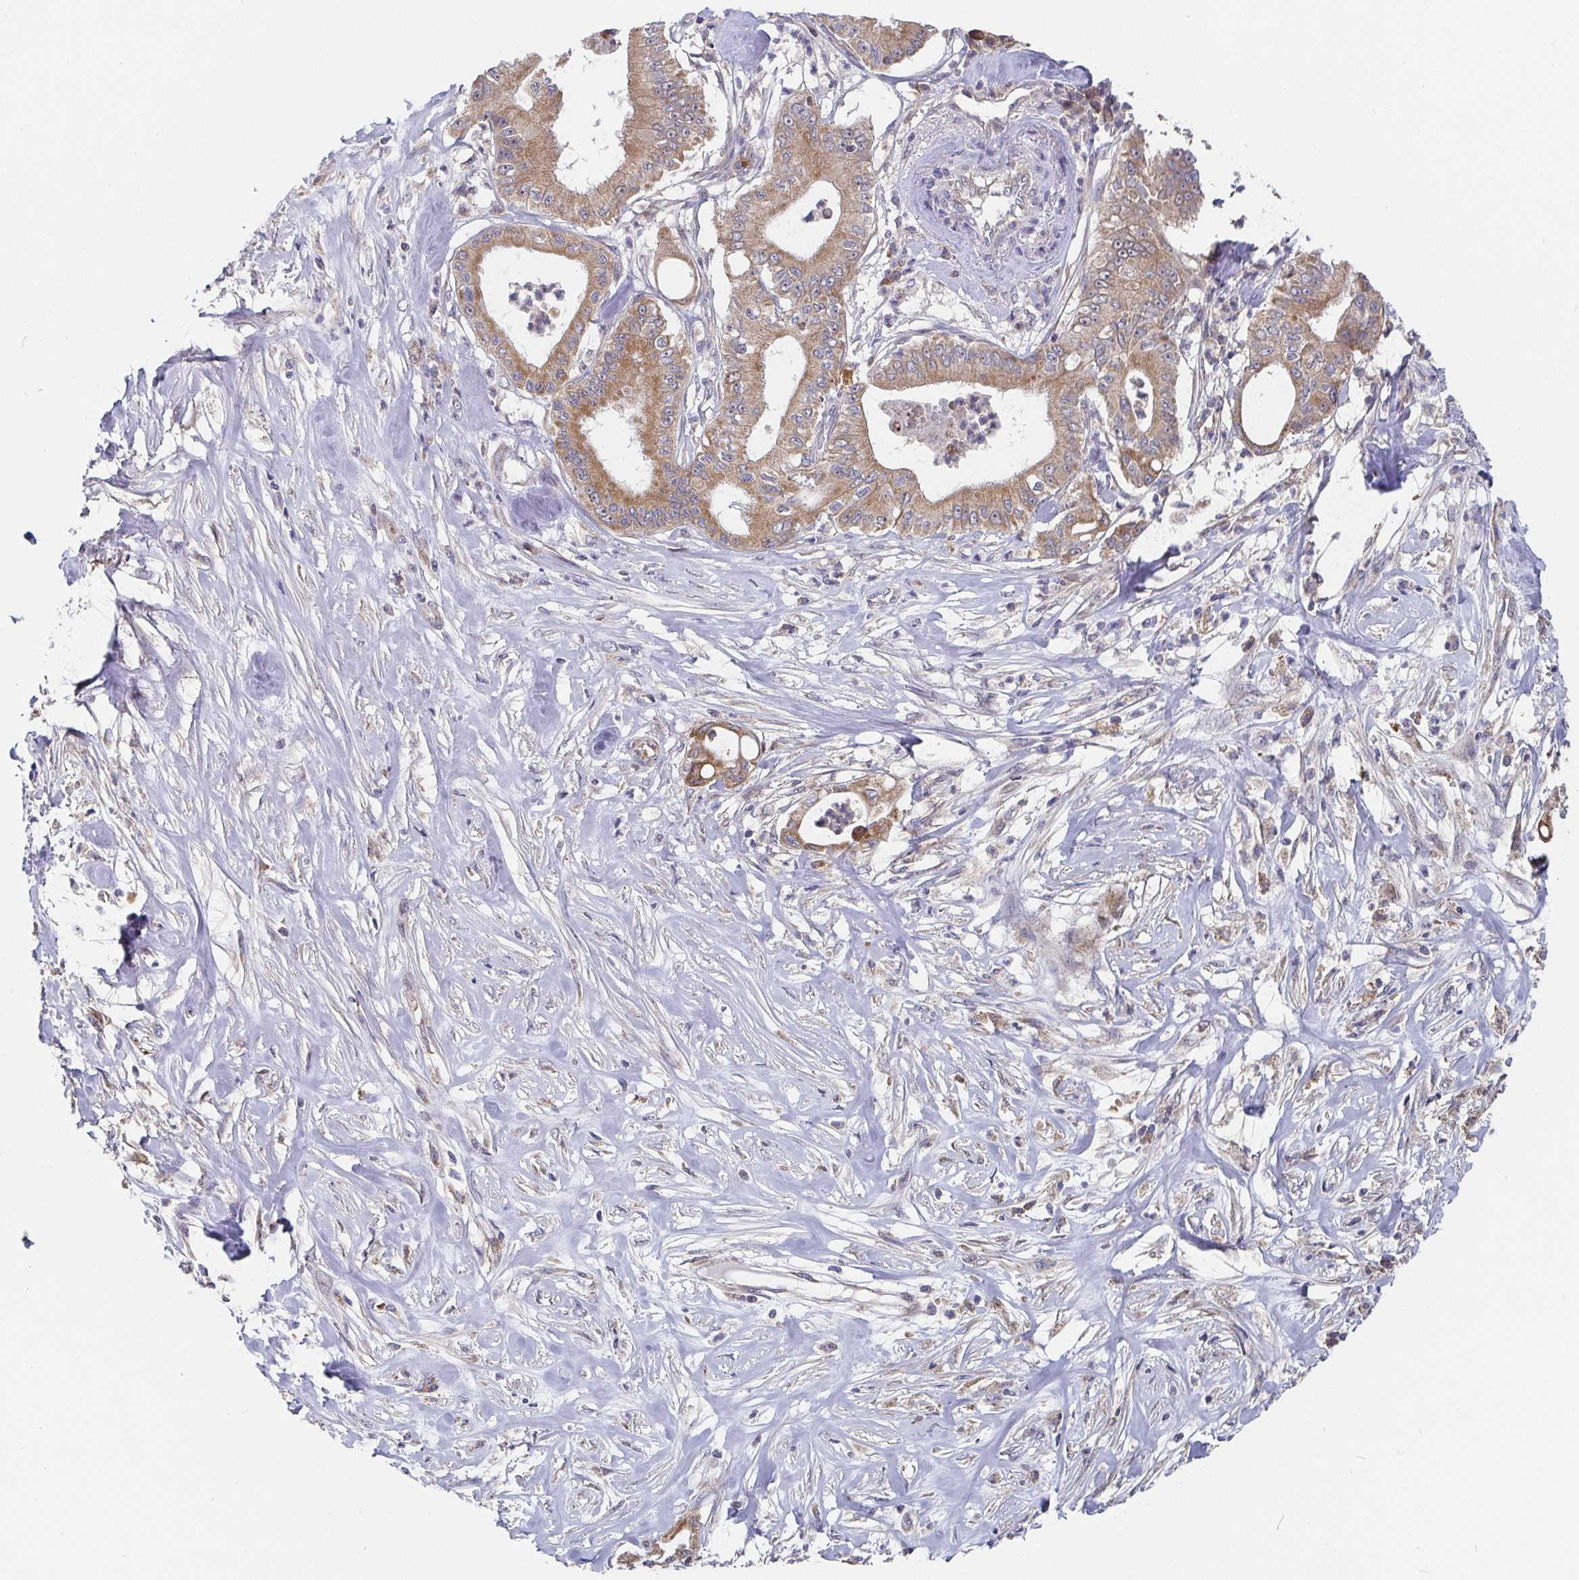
{"staining": {"intensity": "moderate", "quantity": ">75%", "location": "cytoplasmic/membranous"}, "tissue": "pancreatic cancer", "cell_type": "Tumor cells", "image_type": "cancer", "snomed": [{"axis": "morphology", "description": "Adenocarcinoma, NOS"}, {"axis": "topography", "description": "Pancreas"}], "caption": "Immunohistochemistry (IHC) micrograph of neoplastic tissue: human pancreatic cancer stained using immunohistochemistry (IHC) exhibits medium levels of moderate protein expression localized specifically in the cytoplasmic/membranous of tumor cells, appearing as a cytoplasmic/membranous brown color.", "gene": "PDF", "patient": {"sex": "male", "age": 71}}